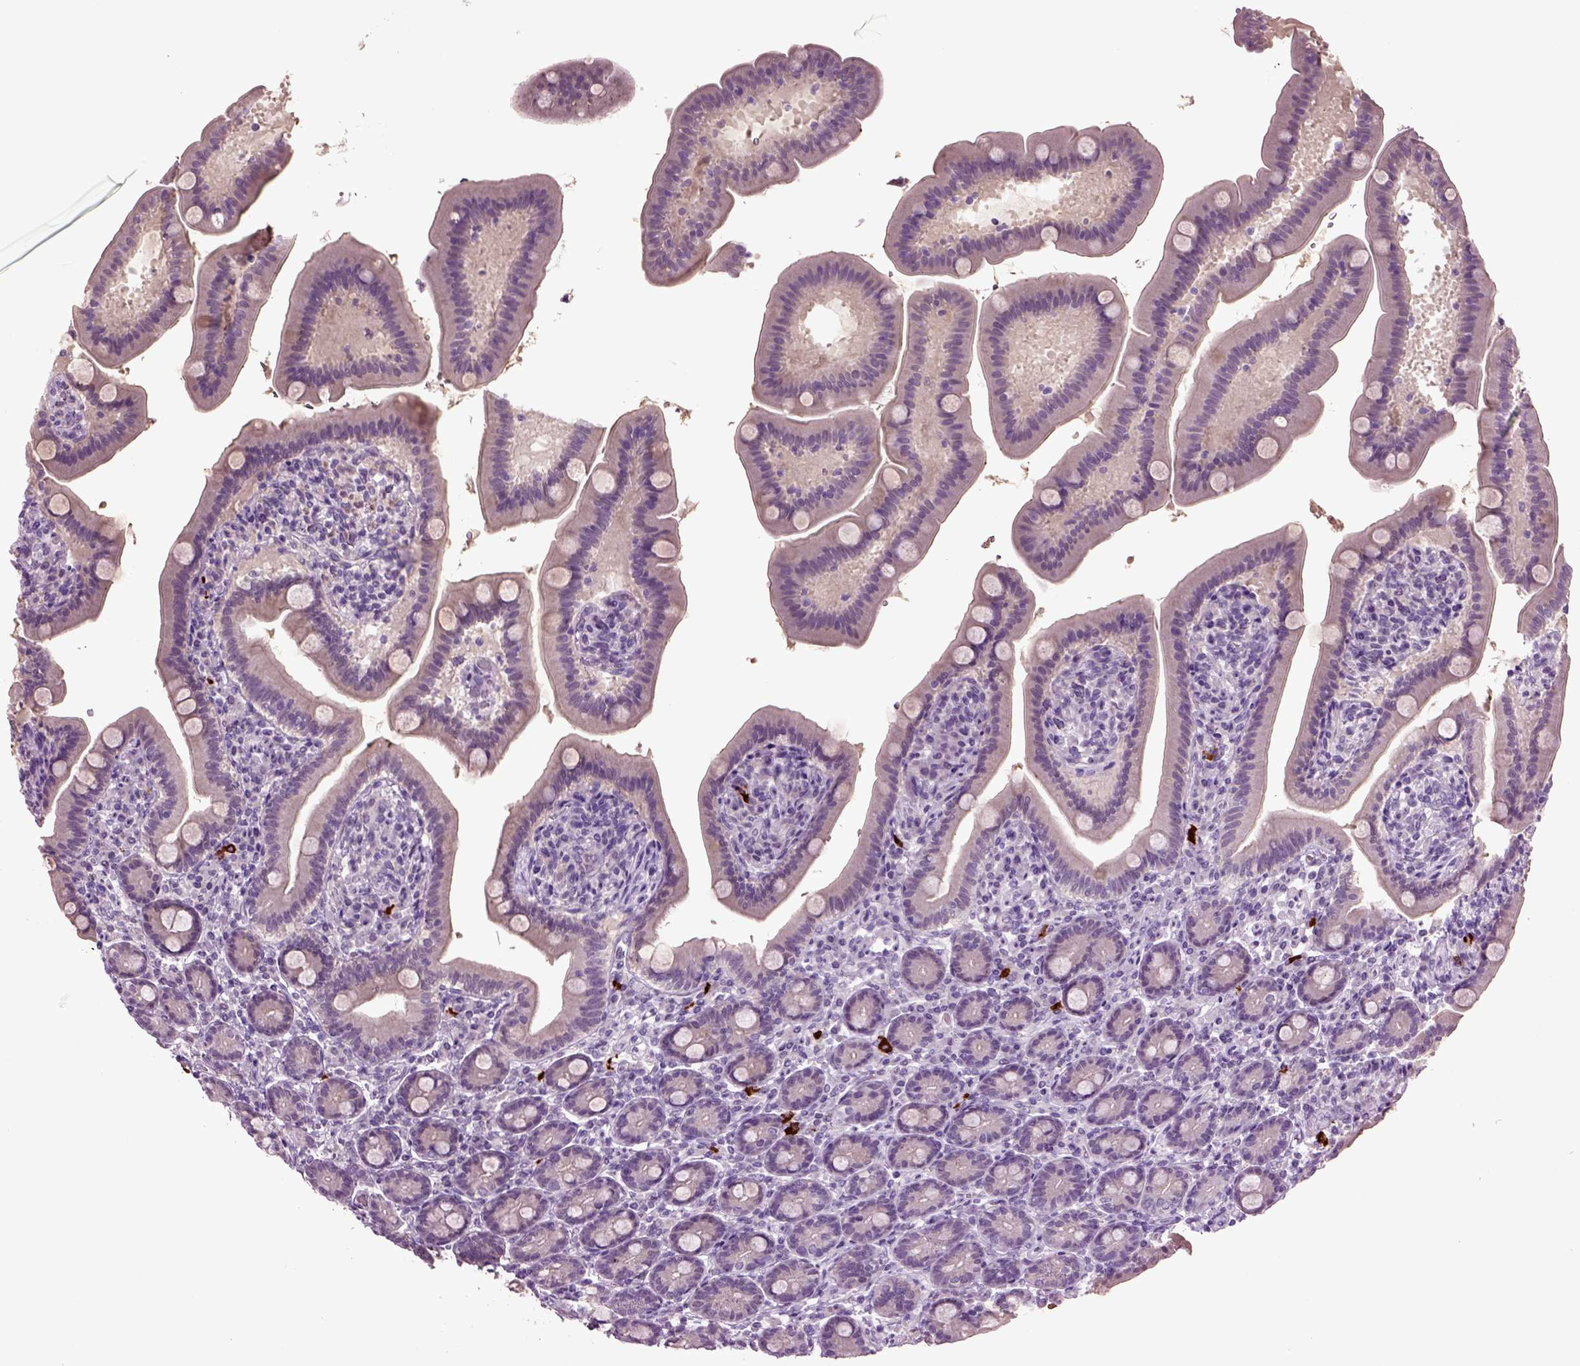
{"staining": {"intensity": "negative", "quantity": "none", "location": "none"}, "tissue": "small intestine", "cell_type": "Glandular cells", "image_type": "normal", "snomed": [{"axis": "morphology", "description": "Normal tissue, NOS"}, {"axis": "topography", "description": "Small intestine"}], "caption": "High power microscopy image of an immunohistochemistry (IHC) micrograph of normal small intestine, revealing no significant positivity in glandular cells. The staining was performed using DAB (3,3'-diaminobenzidine) to visualize the protein expression in brown, while the nuclei were stained in blue with hematoxylin (Magnification: 20x).", "gene": "FGF11", "patient": {"sex": "male", "age": 66}}